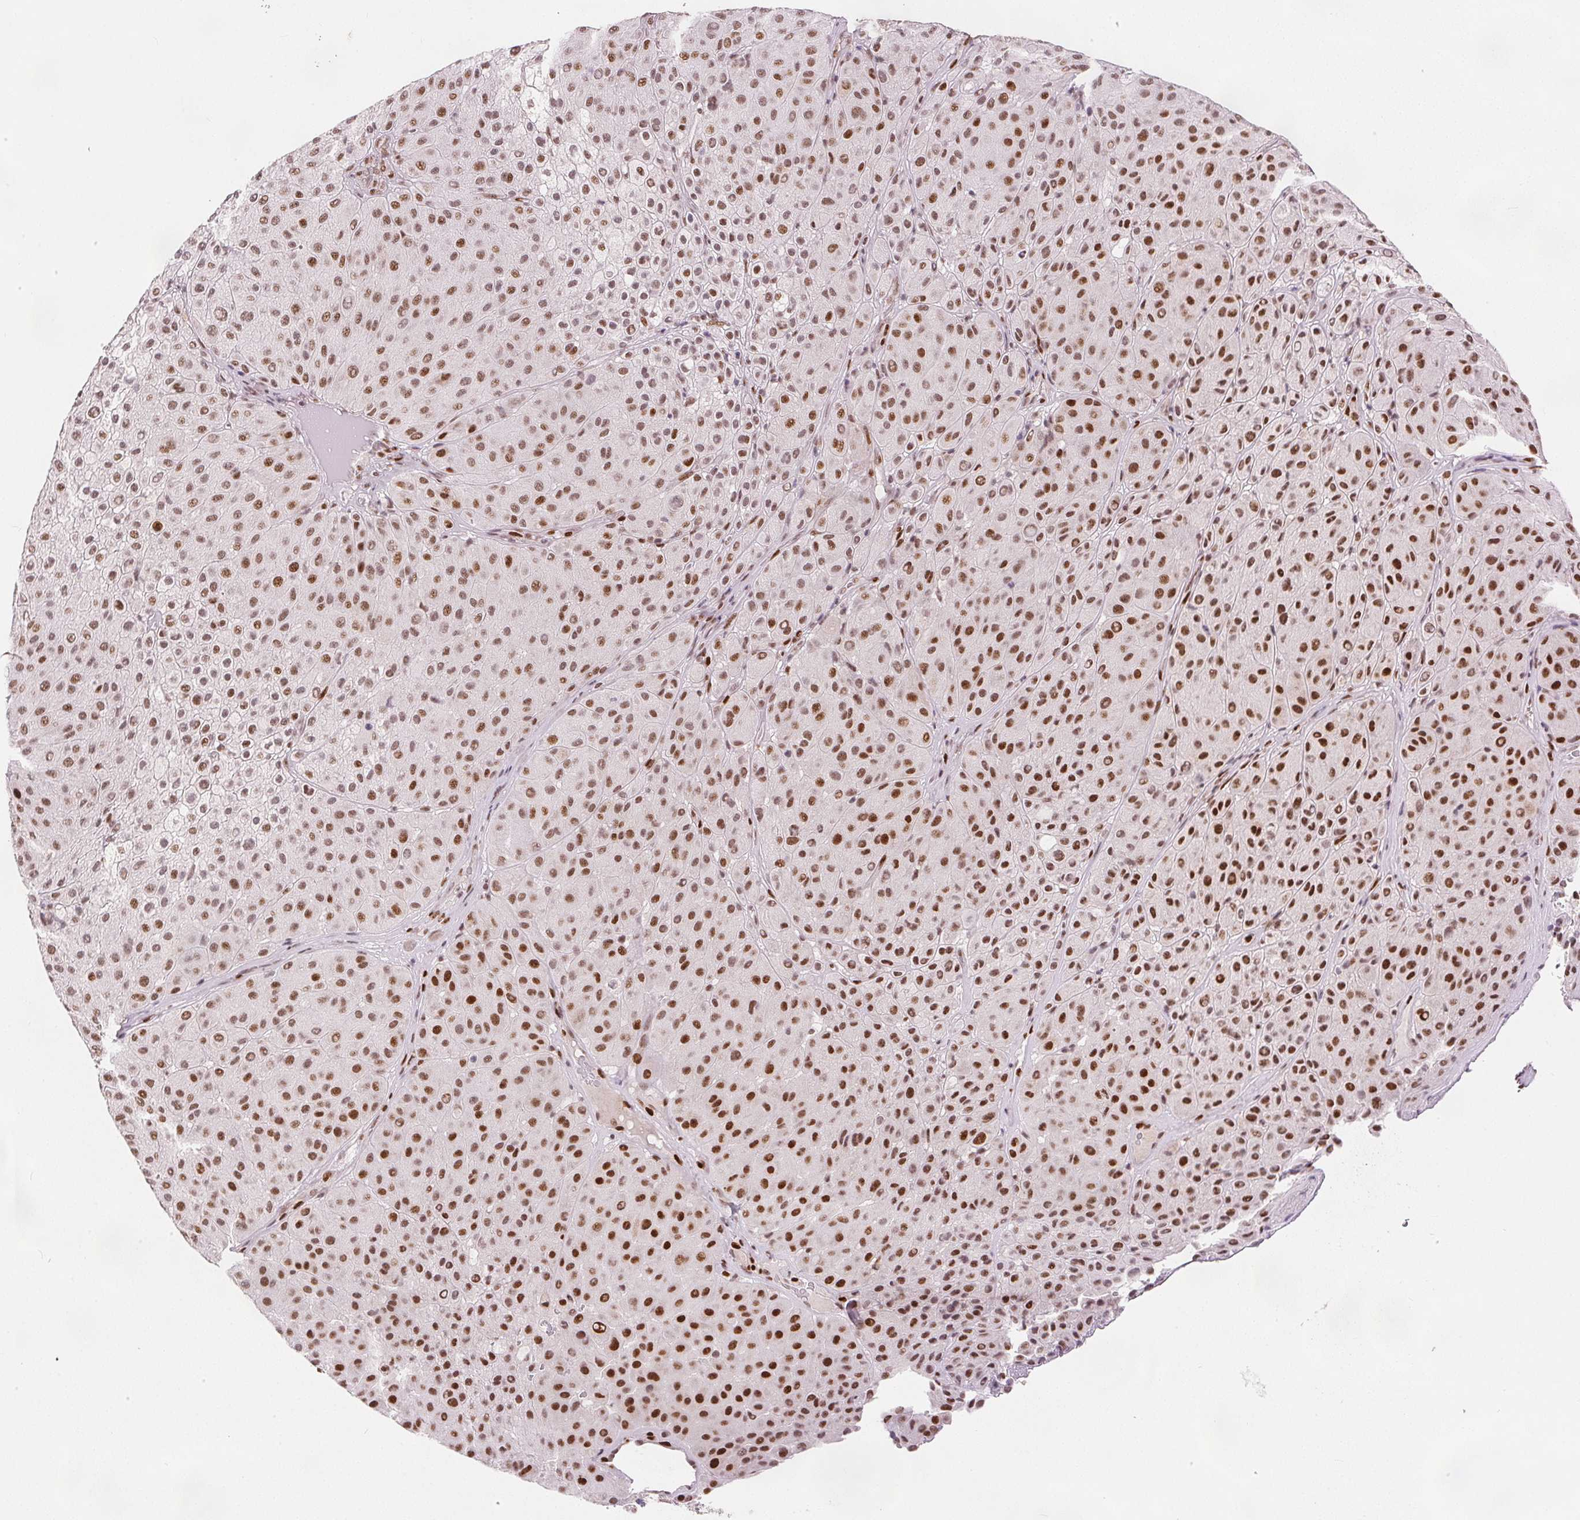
{"staining": {"intensity": "moderate", "quantity": ">75%", "location": "nuclear"}, "tissue": "melanoma", "cell_type": "Tumor cells", "image_type": "cancer", "snomed": [{"axis": "morphology", "description": "Malignant melanoma, Metastatic site"}, {"axis": "topography", "description": "Smooth muscle"}], "caption": "Protein analysis of melanoma tissue shows moderate nuclear staining in about >75% of tumor cells.", "gene": "ZNF703", "patient": {"sex": "male", "age": 41}}